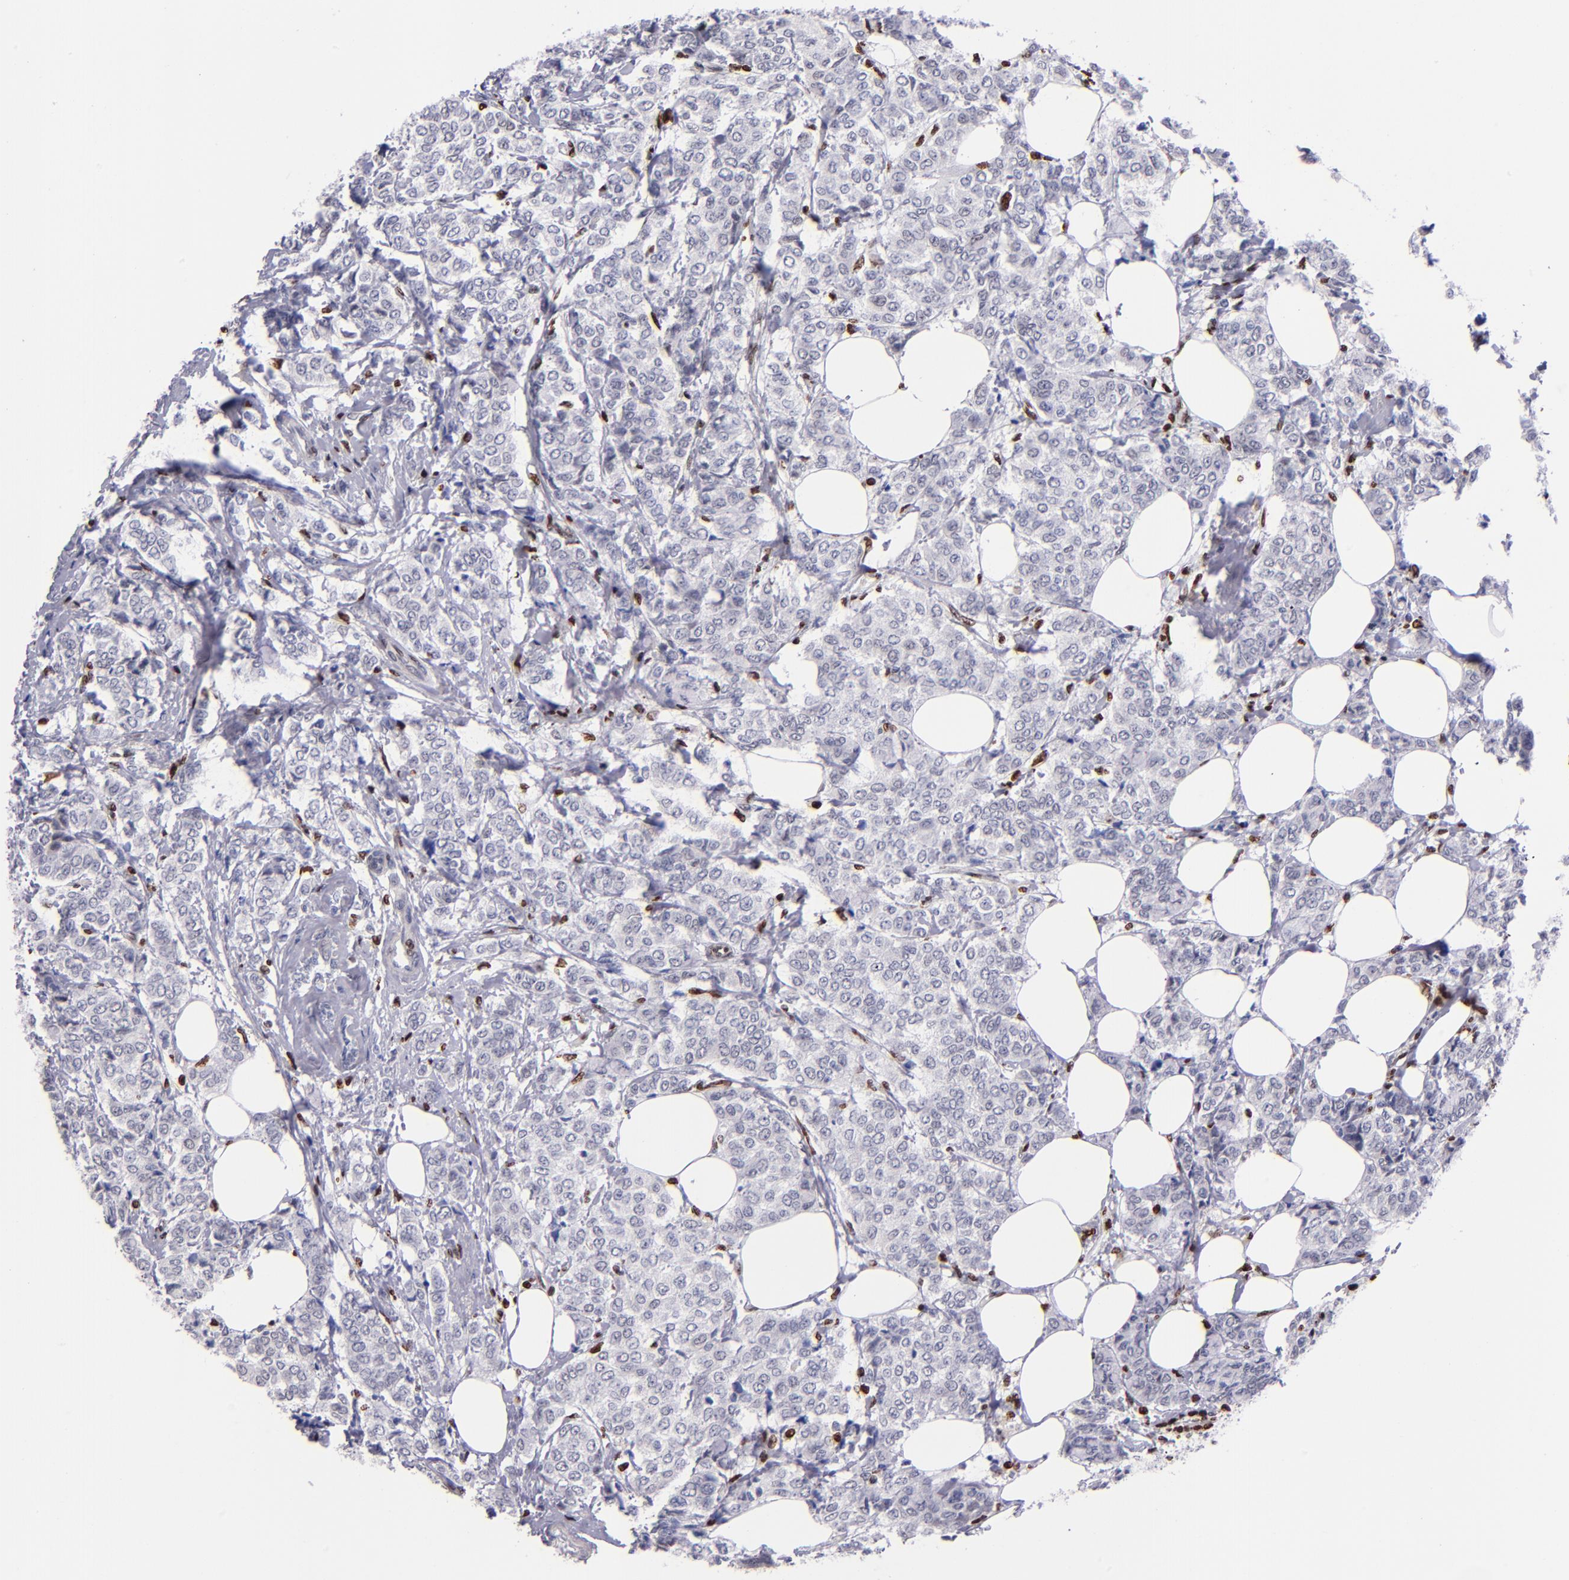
{"staining": {"intensity": "weak", "quantity": "25%-75%", "location": "nuclear"}, "tissue": "breast cancer", "cell_type": "Tumor cells", "image_type": "cancer", "snomed": [{"axis": "morphology", "description": "Lobular carcinoma"}, {"axis": "topography", "description": "Breast"}], "caption": "This micrograph reveals IHC staining of breast cancer (lobular carcinoma), with low weak nuclear expression in about 25%-75% of tumor cells.", "gene": "CDKL5", "patient": {"sex": "female", "age": 60}}